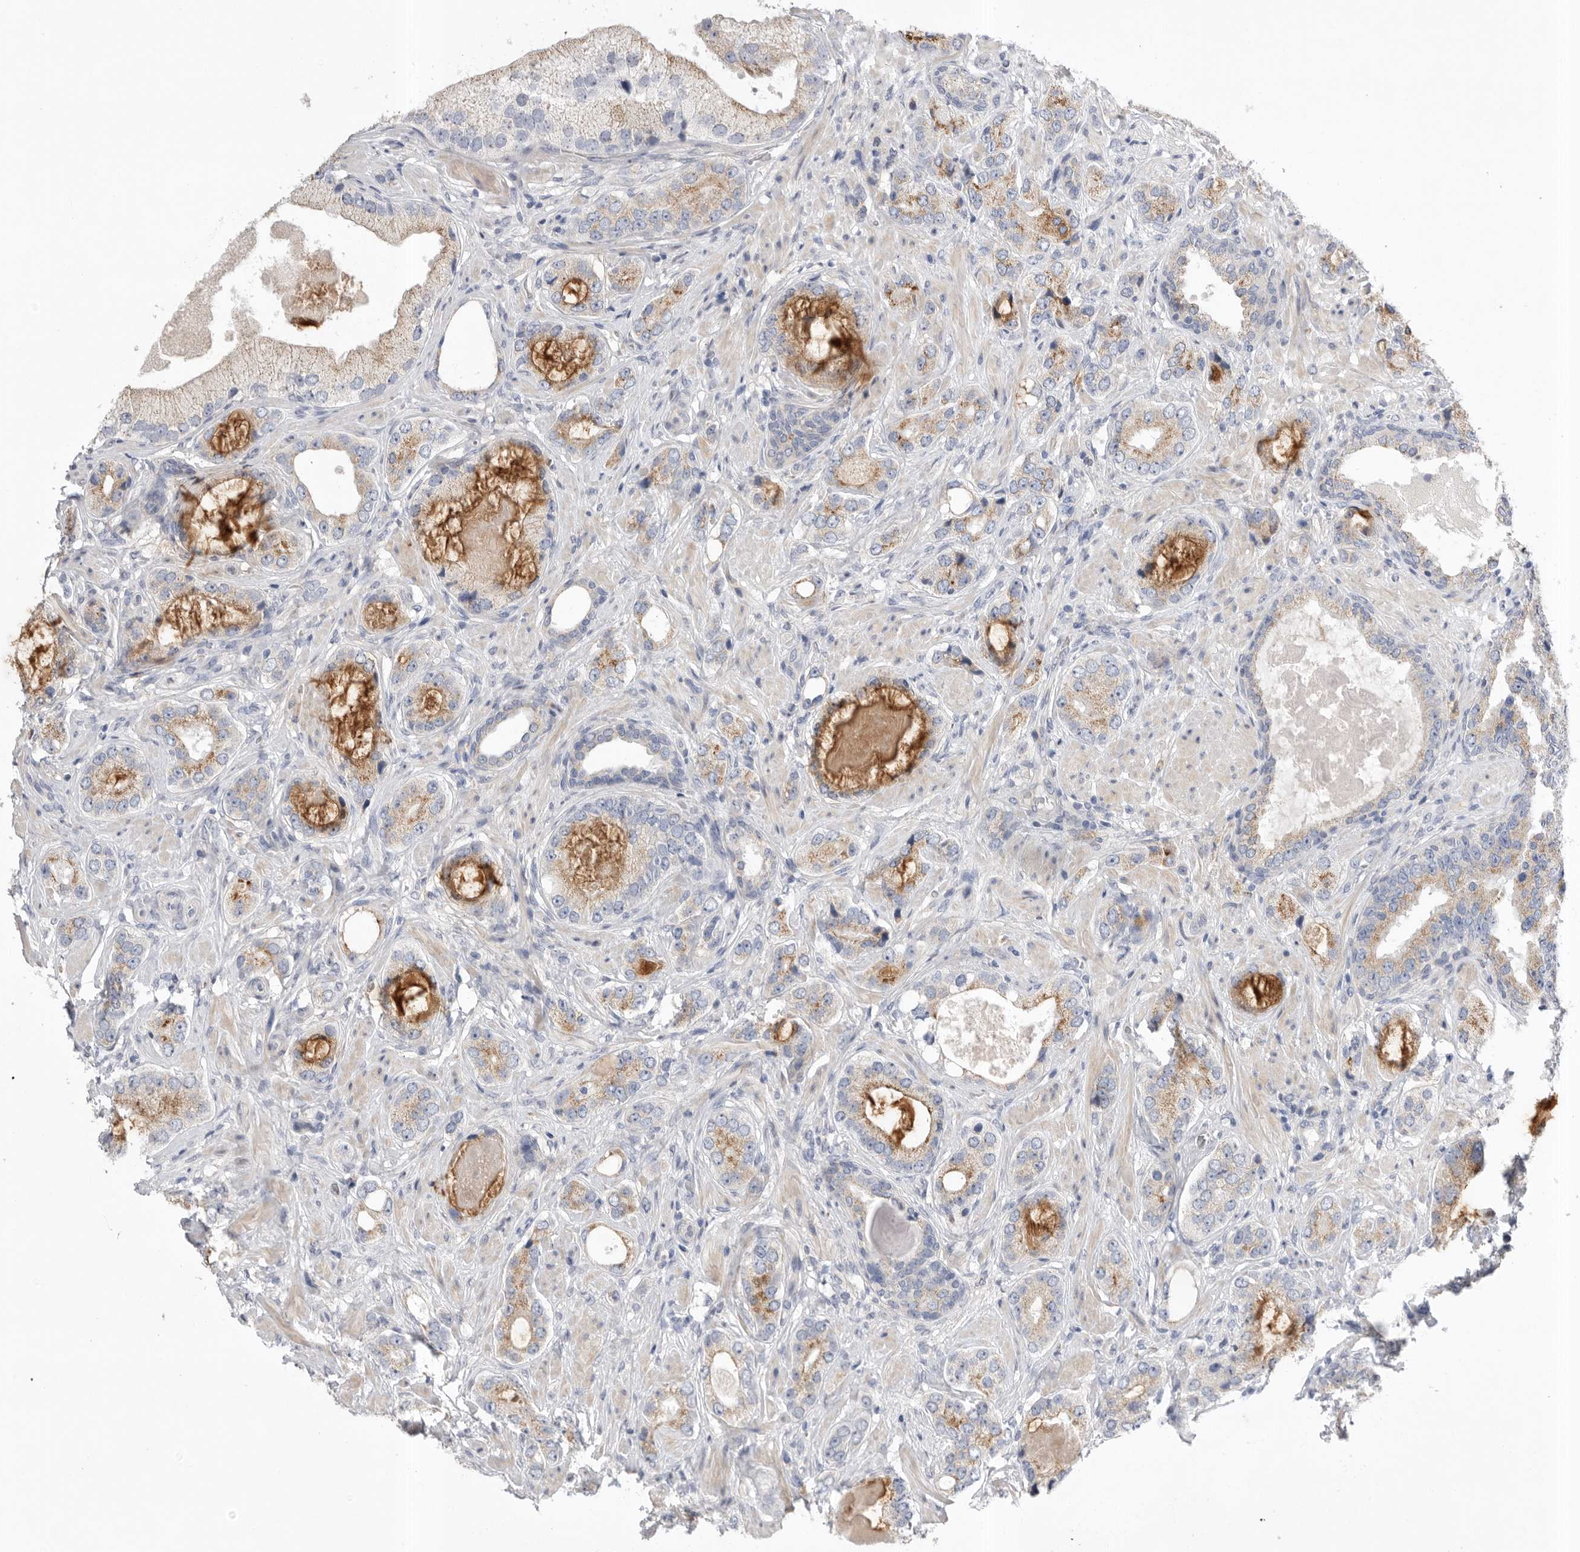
{"staining": {"intensity": "moderate", "quantity": "<25%", "location": "cytoplasmic/membranous"}, "tissue": "prostate cancer", "cell_type": "Tumor cells", "image_type": "cancer", "snomed": [{"axis": "morphology", "description": "Normal tissue, NOS"}, {"axis": "morphology", "description": "Adenocarcinoma, High grade"}, {"axis": "topography", "description": "Prostate"}, {"axis": "topography", "description": "Peripheral nerve tissue"}], "caption": "High-magnification brightfield microscopy of prostate cancer stained with DAB (brown) and counterstained with hematoxylin (blue). tumor cells exhibit moderate cytoplasmic/membranous expression is present in approximately<25% of cells.", "gene": "CCDC126", "patient": {"sex": "male", "age": 59}}